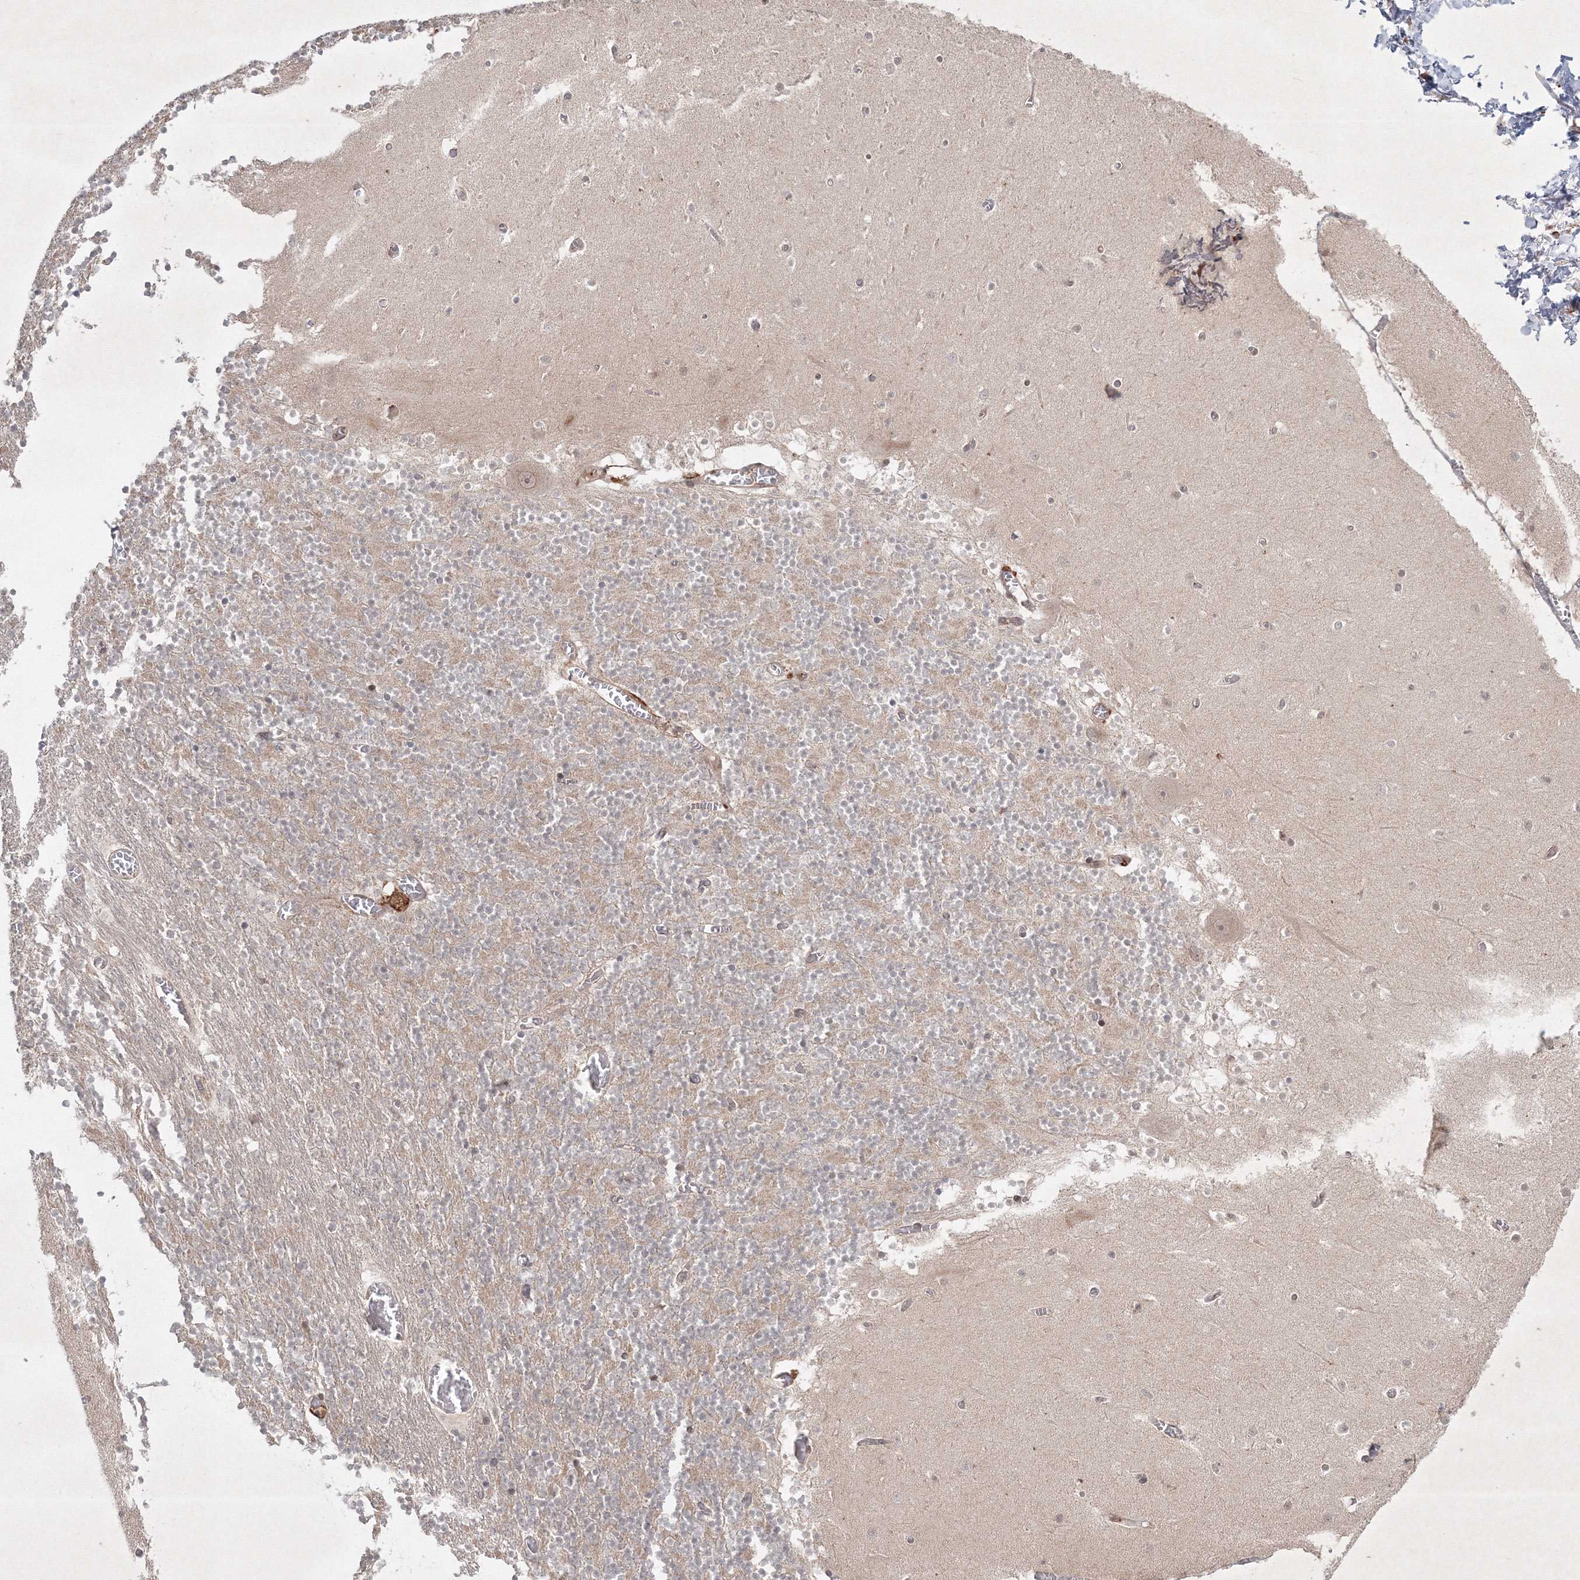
{"staining": {"intensity": "moderate", "quantity": "25%-75%", "location": "cytoplasmic/membranous"}, "tissue": "cerebellum", "cell_type": "Cells in granular layer", "image_type": "normal", "snomed": [{"axis": "morphology", "description": "Normal tissue, NOS"}, {"axis": "topography", "description": "Cerebellum"}], "caption": "Protein staining exhibits moderate cytoplasmic/membranous expression in approximately 25%-75% of cells in granular layer in benign cerebellum. (DAB (3,3'-diaminobenzidine) IHC with brightfield microscopy, high magnification).", "gene": "KIF20A", "patient": {"sex": "female", "age": 28}}